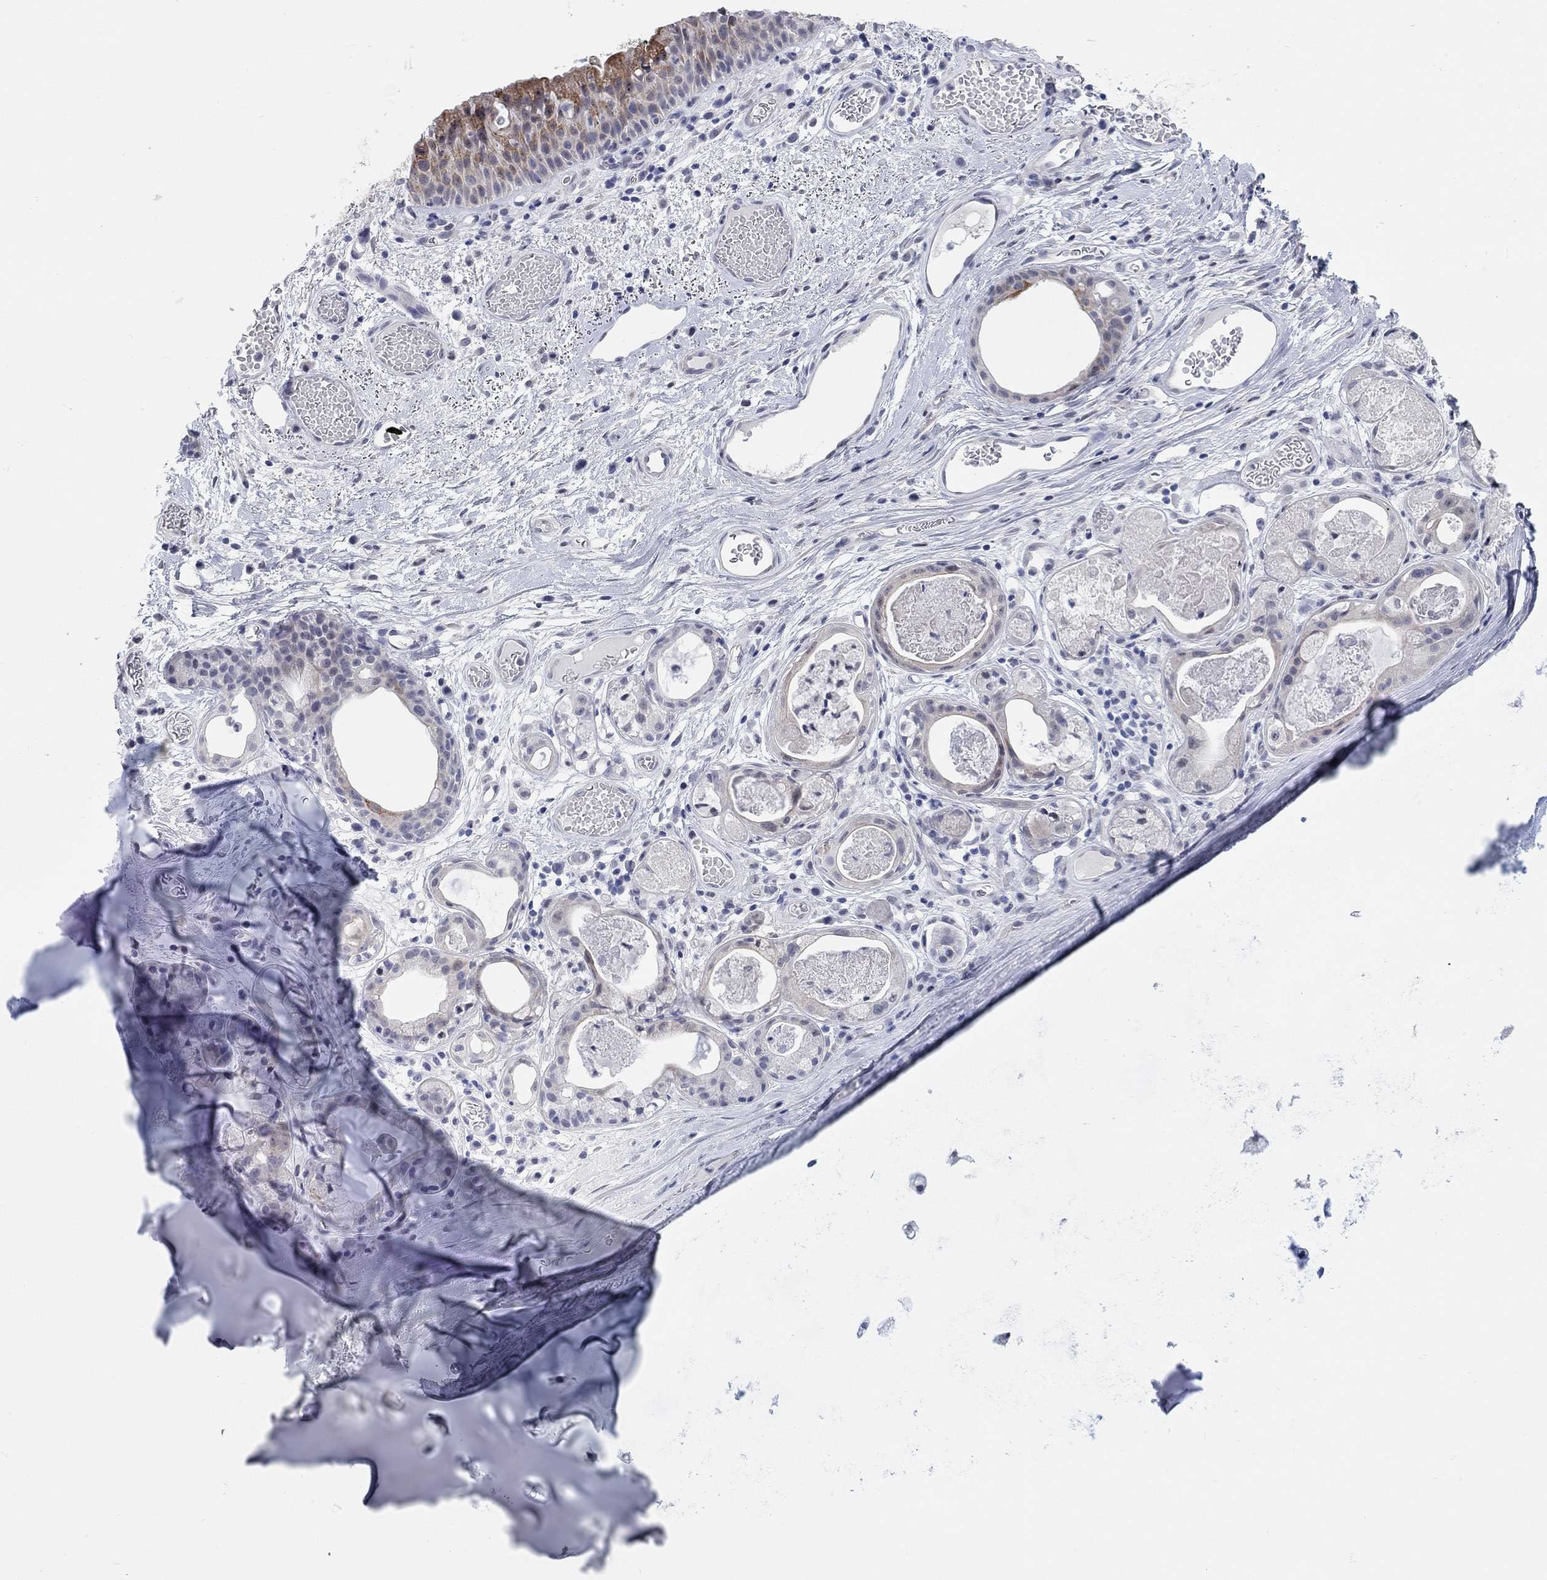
{"staining": {"intensity": "negative", "quantity": "none", "location": "none"}, "tissue": "adipose tissue", "cell_type": "Adipocytes", "image_type": "normal", "snomed": [{"axis": "morphology", "description": "Normal tissue, NOS"}, {"axis": "topography", "description": "Cartilage tissue"}], "caption": "DAB immunohistochemical staining of benign adipose tissue demonstrates no significant staining in adipocytes.", "gene": "WASF3", "patient": {"sex": "male", "age": 81}}